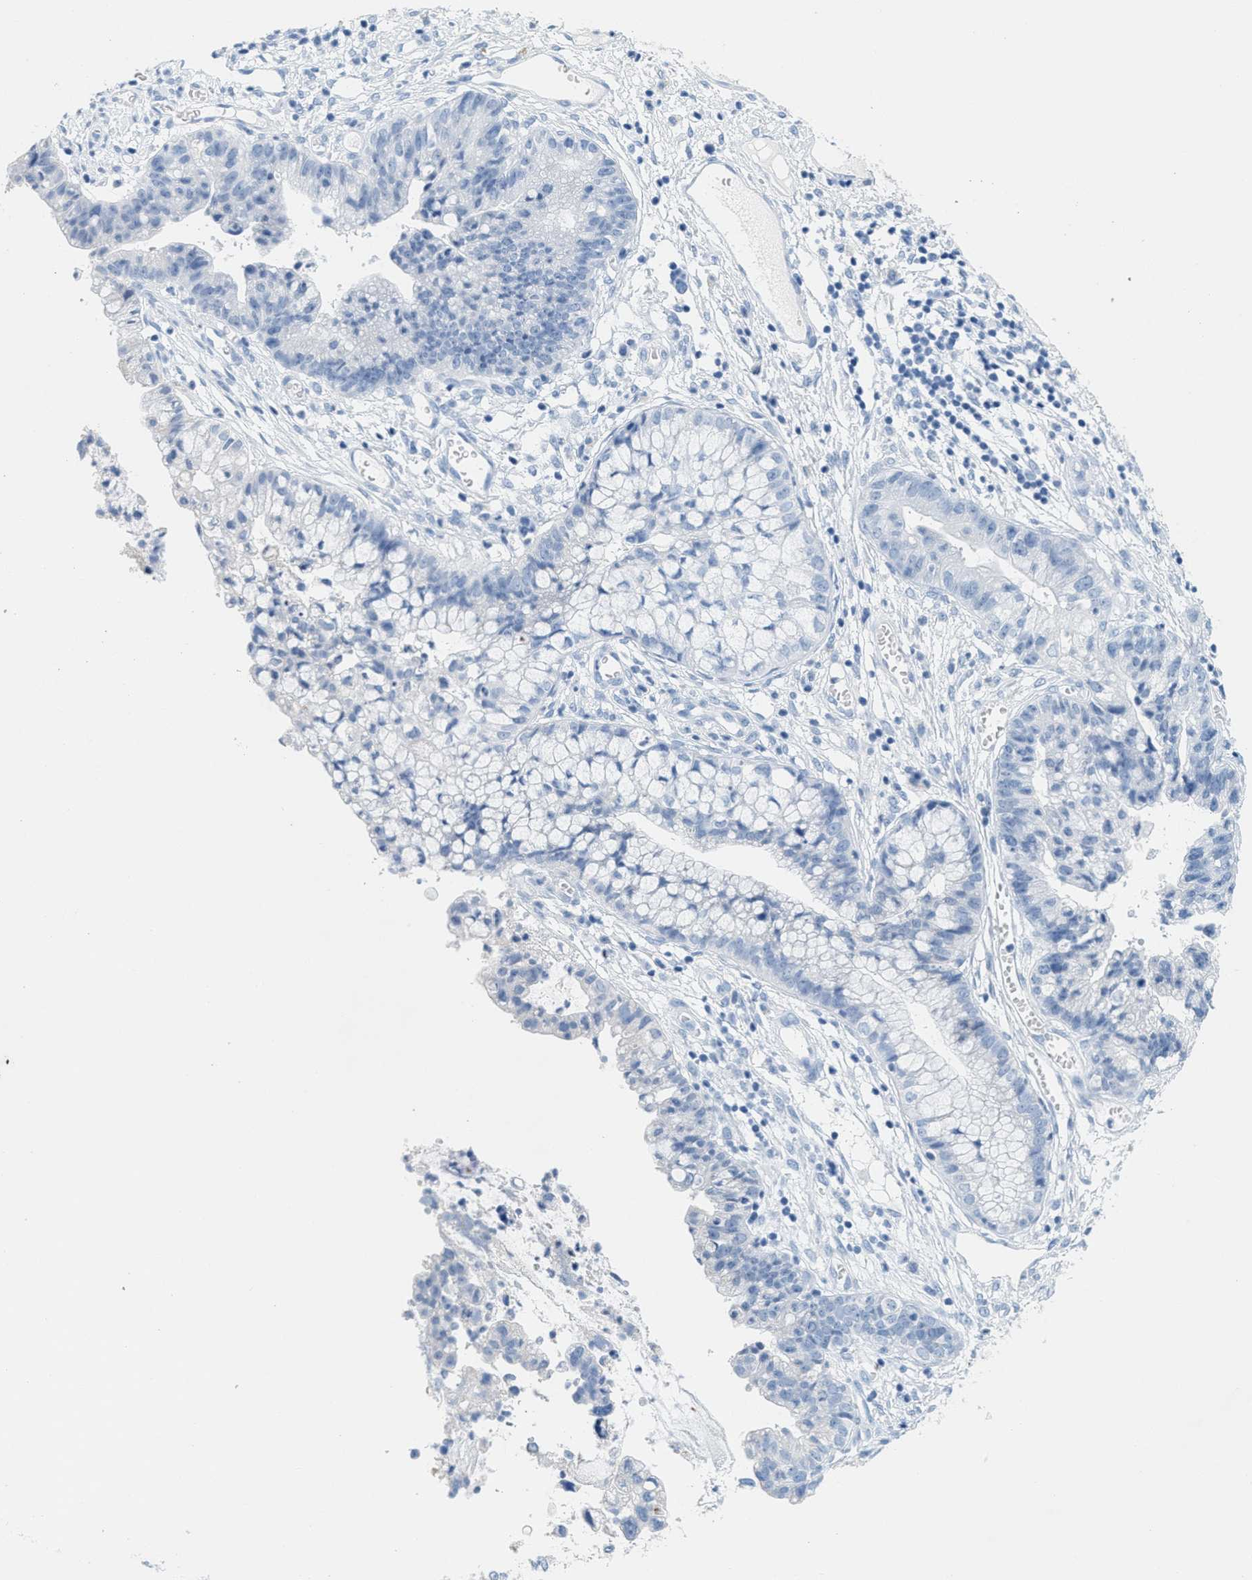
{"staining": {"intensity": "negative", "quantity": "none", "location": "none"}, "tissue": "cervical cancer", "cell_type": "Tumor cells", "image_type": "cancer", "snomed": [{"axis": "morphology", "description": "Adenocarcinoma, NOS"}, {"axis": "topography", "description": "Cervix"}], "caption": "Histopathology image shows no protein expression in tumor cells of adenocarcinoma (cervical) tissue. (DAB immunohistochemistry (IHC) visualized using brightfield microscopy, high magnification).", "gene": "GPM6A", "patient": {"sex": "female", "age": 44}}